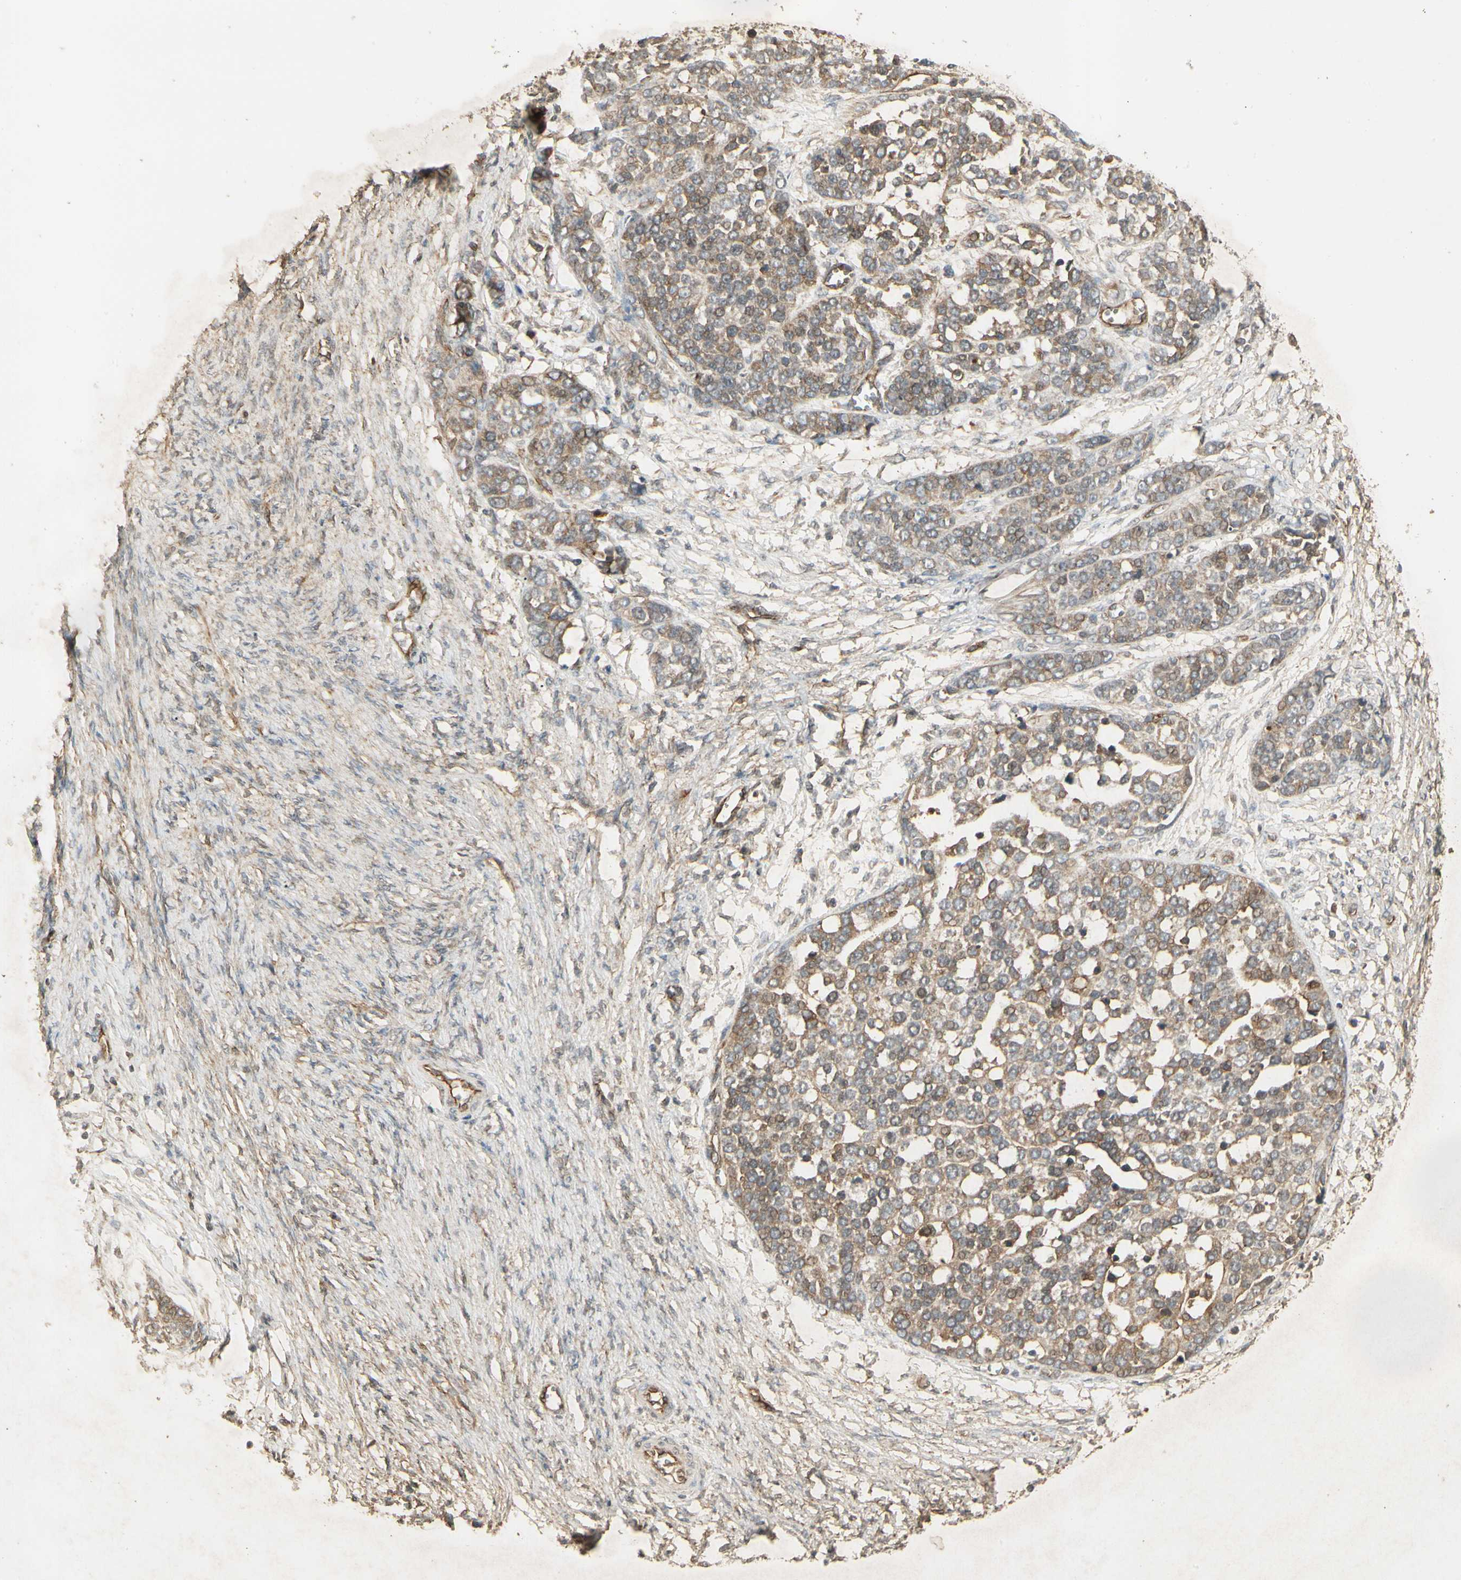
{"staining": {"intensity": "weak", "quantity": ">75%", "location": "cytoplasmic/membranous"}, "tissue": "ovarian cancer", "cell_type": "Tumor cells", "image_type": "cancer", "snomed": [{"axis": "morphology", "description": "Cystadenocarcinoma, serous, NOS"}, {"axis": "topography", "description": "Ovary"}], "caption": "A micrograph showing weak cytoplasmic/membranous expression in approximately >75% of tumor cells in ovarian cancer (serous cystadenocarcinoma), as visualized by brown immunohistochemical staining.", "gene": "RNF180", "patient": {"sex": "female", "age": 44}}